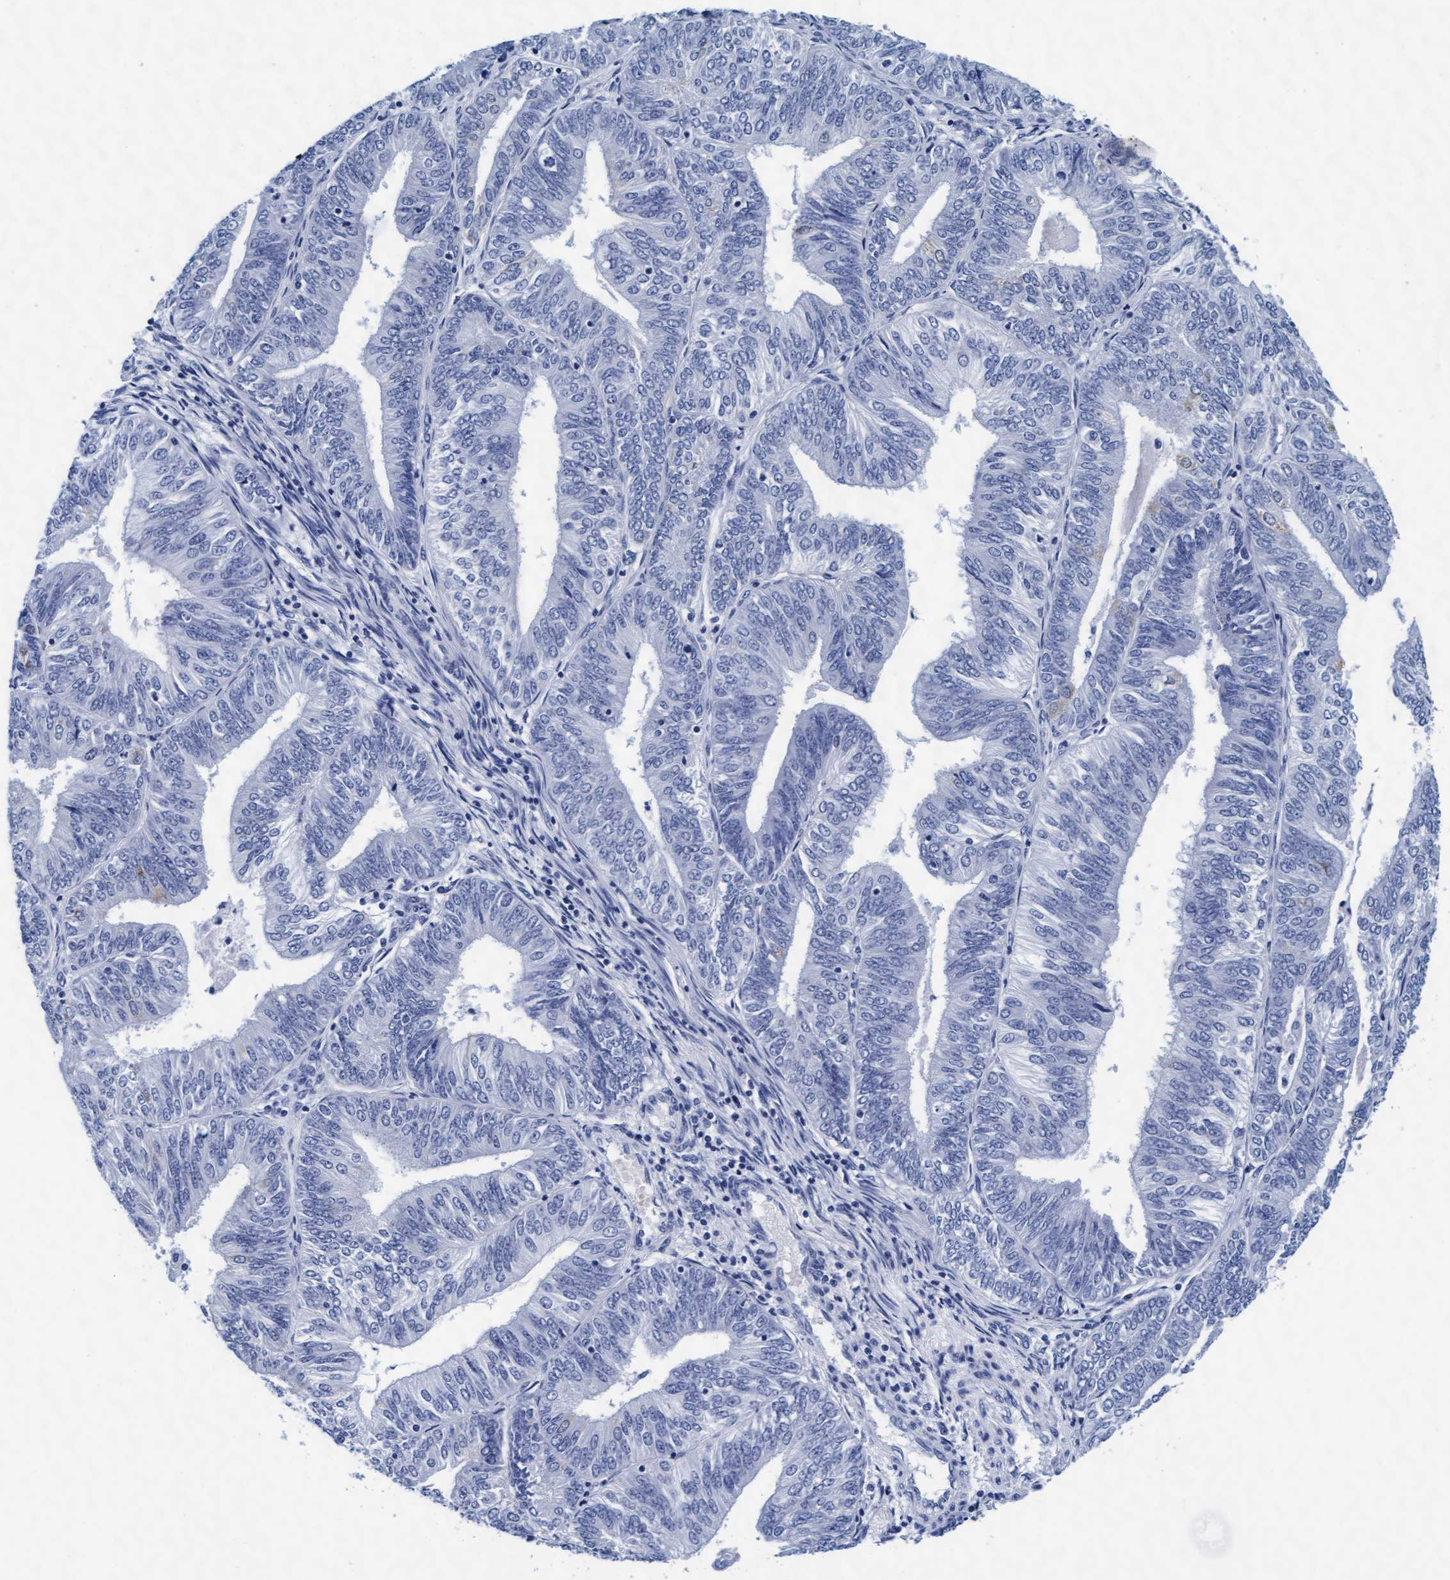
{"staining": {"intensity": "negative", "quantity": "none", "location": "none"}, "tissue": "endometrial cancer", "cell_type": "Tumor cells", "image_type": "cancer", "snomed": [{"axis": "morphology", "description": "Adenocarcinoma, NOS"}, {"axis": "topography", "description": "Endometrium"}], "caption": "Immunohistochemistry image of neoplastic tissue: human endometrial cancer (adenocarcinoma) stained with DAB displays no significant protein positivity in tumor cells.", "gene": "ARSG", "patient": {"sex": "female", "age": 58}}